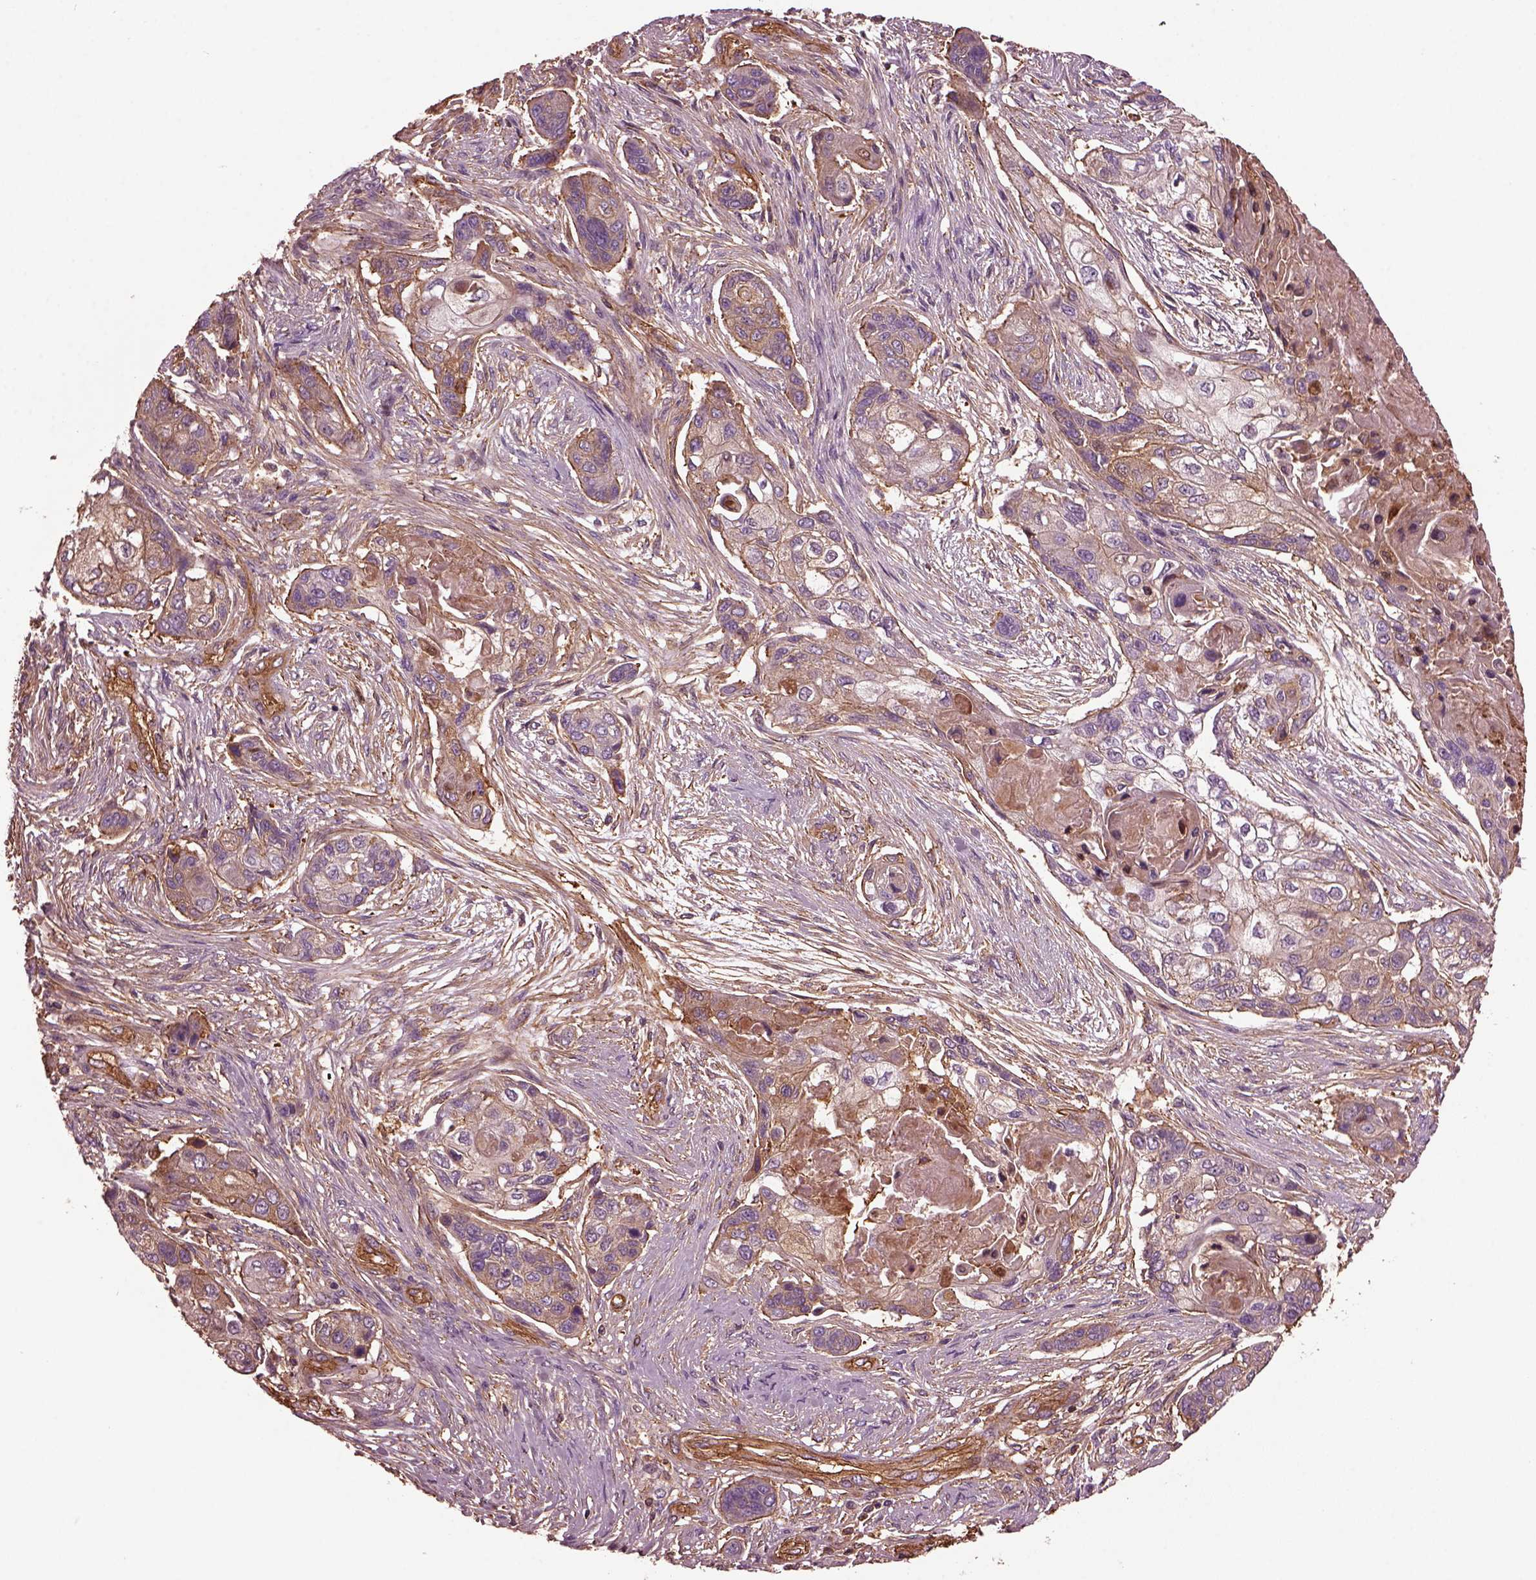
{"staining": {"intensity": "weak", "quantity": ">75%", "location": "cytoplasmic/membranous"}, "tissue": "lung cancer", "cell_type": "Tumor cells", "image_type": "cancer", "snomed": [{"axis": "morphology", "description": "Squamous cell carcinoma, NOS"}, {"axis": "topography", "description": "Lung"}], "caption": "Lung cancer (squamous cell carcinoma) stained with DAB (3,3'-diaminobenzidine) immunohistochemistry (IHC) exhibits low levels of weak cytoplasmic/membranous positivity in about >75% of tumor cells. The staining was performed using DAB, with brown indicating positive protein expression. Nuclei are stained blue with hematoxylin.", "gene": "MYL6", "patient": {"sex": "male", "age": 69}}